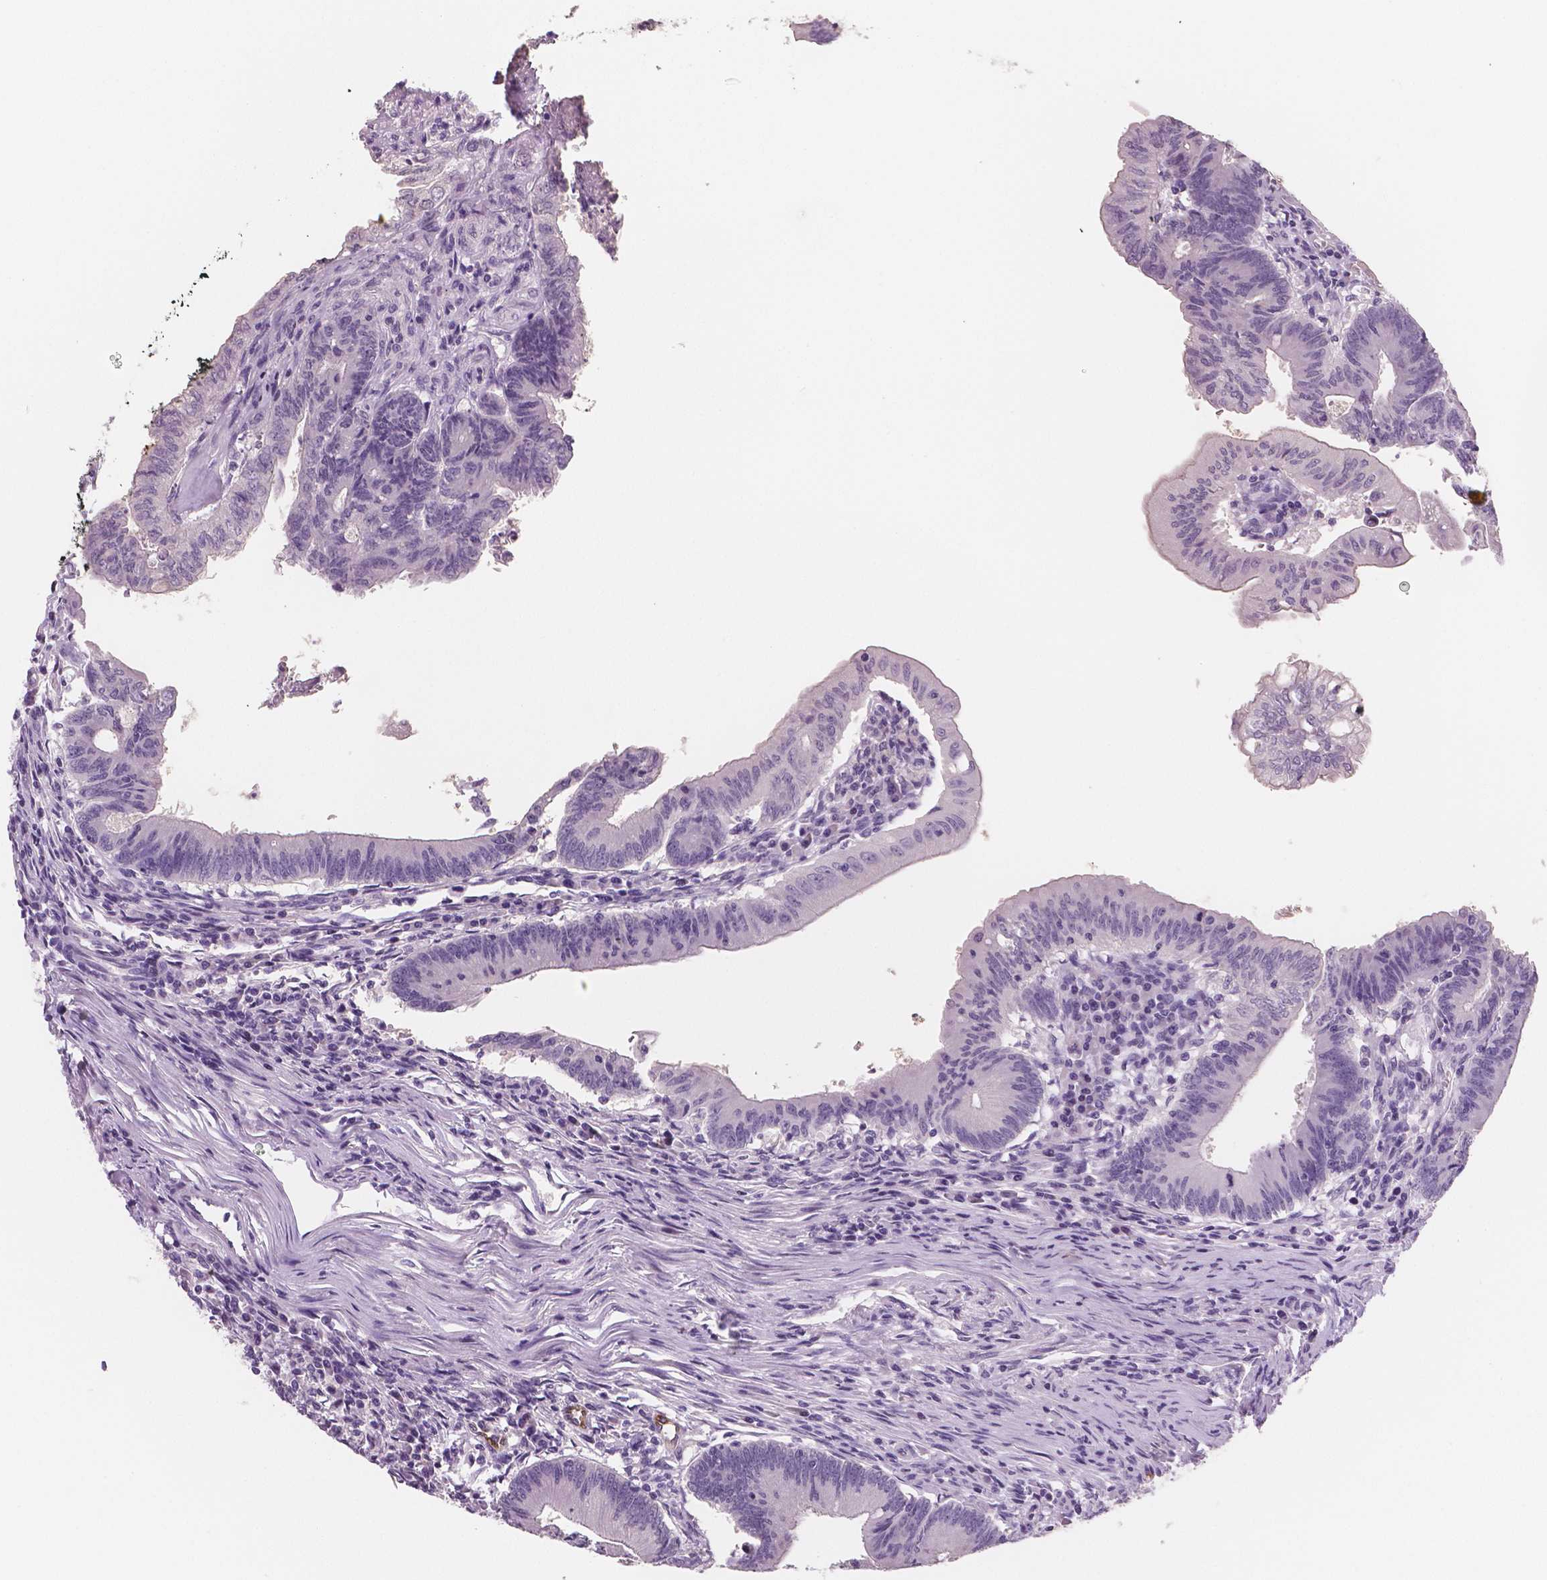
{"staining": {"intensity": "negative", "quantity": "none", "location": "none"}, "tissue": "colorectal cancer", "cell_type": "Tumor cells", "image_type": "cancer", "snomed": [{"axis": "morphology", "description": "Adenocarcinoma, NOS"}, {"axis": "topography", "description": "Colon"}], "caption": "Colorectal cancer was stained to show a protein in brown. There is no significant staining in tumor cells. (Stains: DAB (3,3'-diaminobenzidine) immunohistochemistry (IHC) with hematoxylin counter stain, Microscopy: brightfield microscopy at high magnification).", "gene": "TSPAN7", "patient": {"sex": "female", "age": 70}}